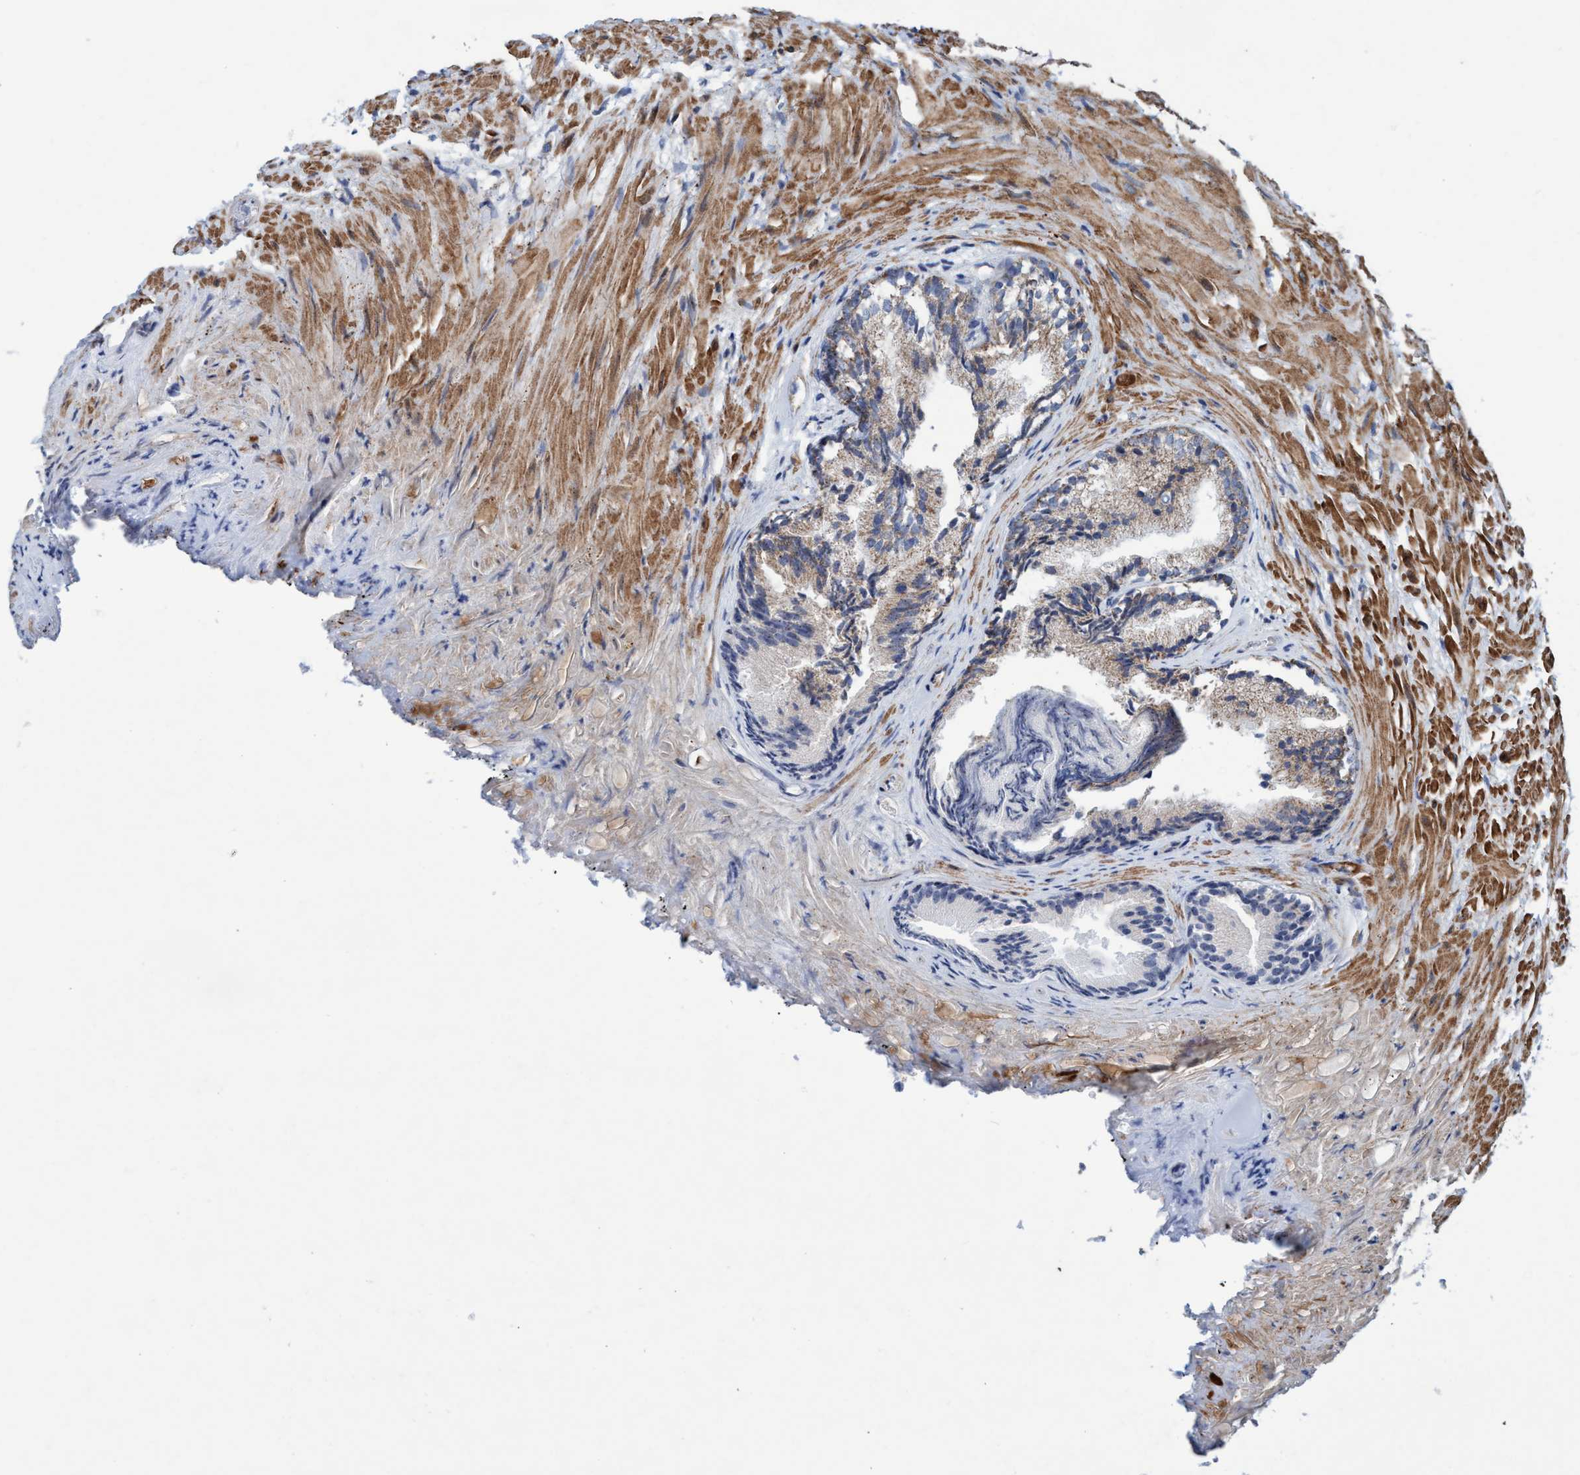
{"staining": {"intensity": "moderate", "quantity": ">75%", "location": "cytoplasmic/membranous"}, "tissue": "prostate", "cell_type": "Glandular cells", "image_type": "normal", "snomed": [{"axis": "morphology", "description": "Normal tissue, NOS"}, {"axis": "topography", "description": "Prostate"}], "caption": "Prostate stained with DAB immunohistochemistry (IHC) shows medium levels of moderate cytoplasmic/membranous positivity in approximately >75% of glandular cells.", "gene": "POLR1F", "patient": {"sex": "male", "age": 76}}